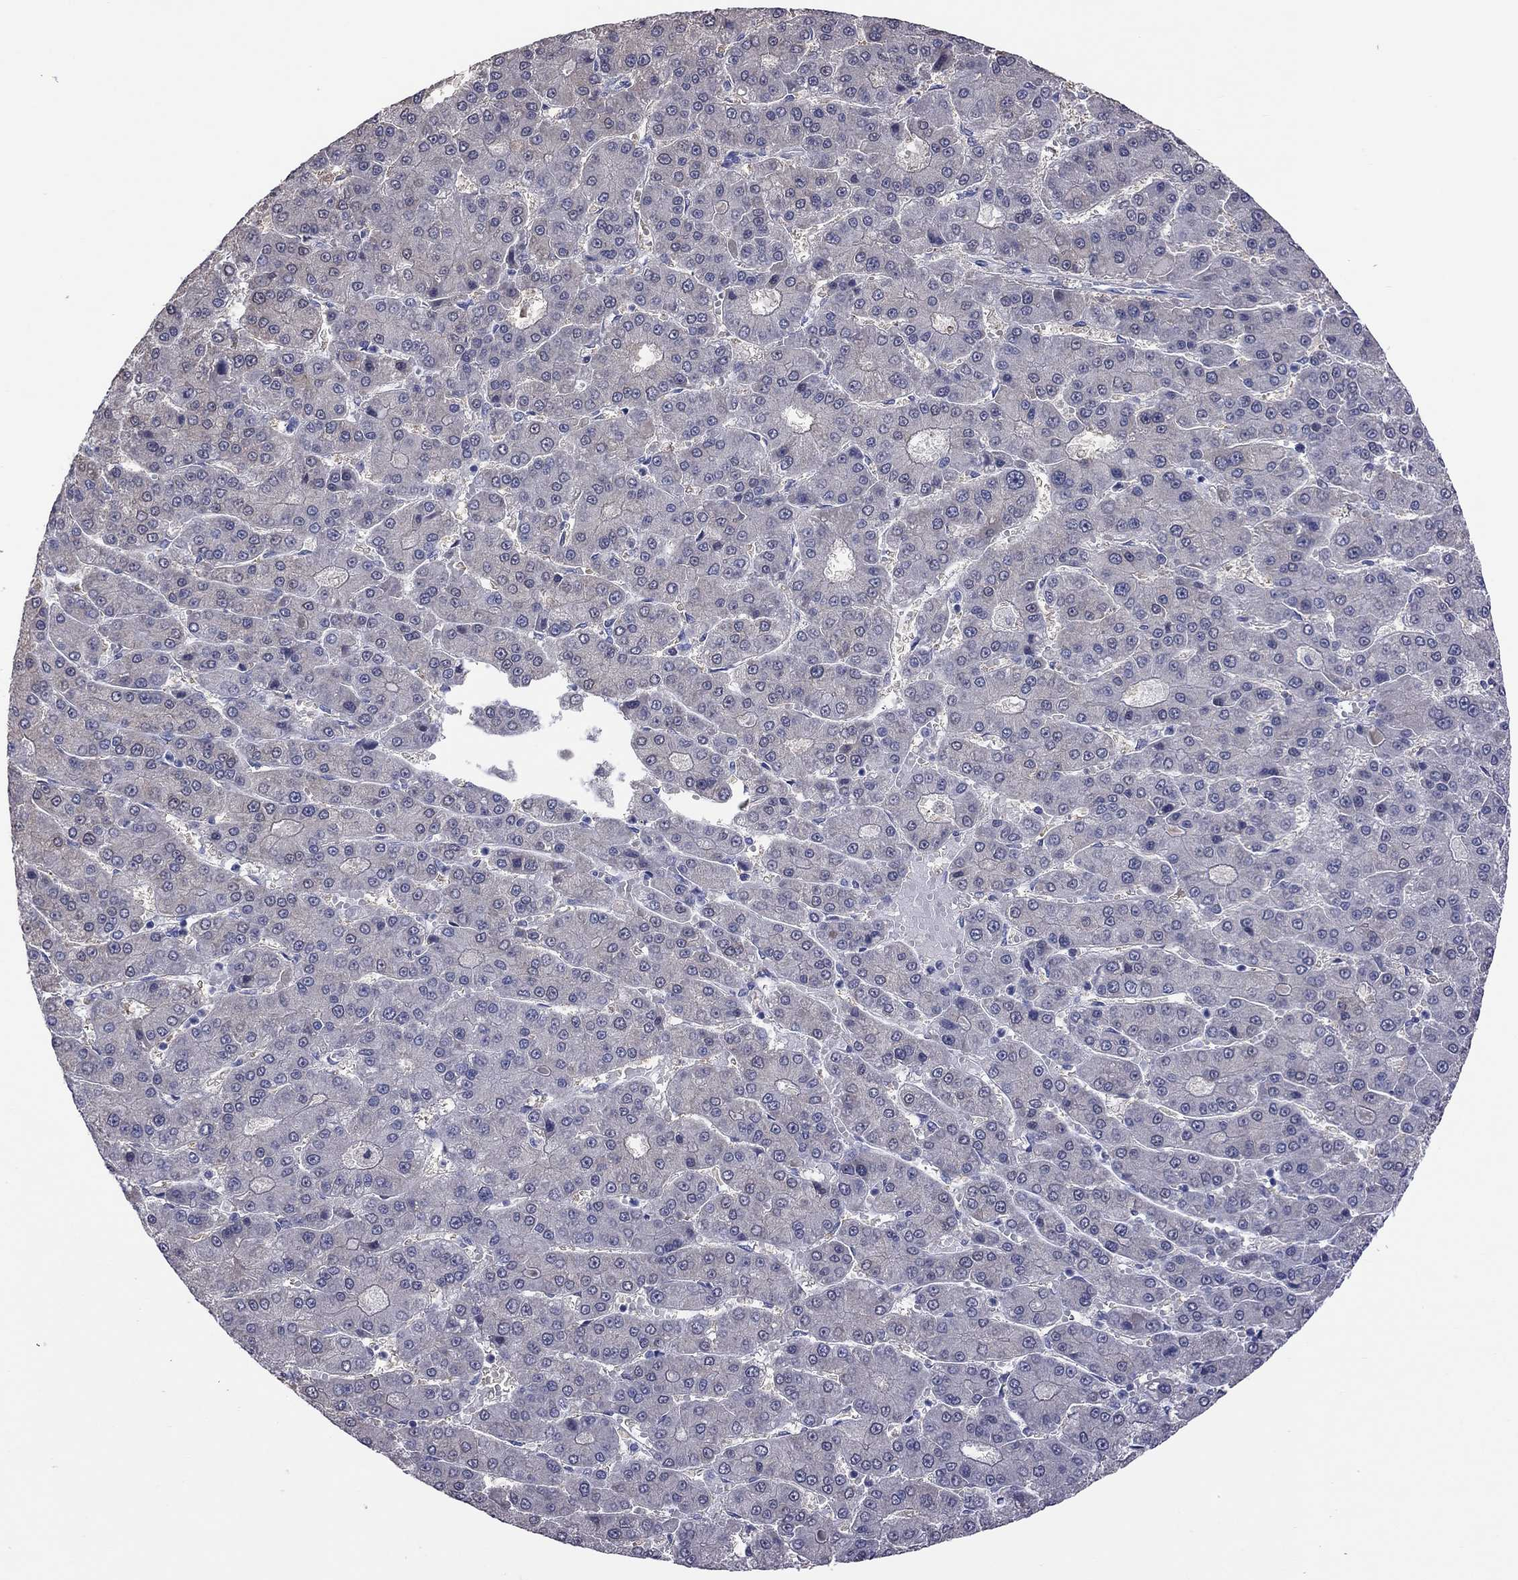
{"staining": {"intensity": "negative", "quantity": "none", "location": "none"}, "tissue": "liver cancer", "cell_type": "Tumor cells", "image_type": "cancer", "snomed": [{"axis": "morphology", "description": "Carcinoma, Hepatocellular, NOS"}, {"axis": "topography", "description": "Liver"}], "caption": "Immunohistochemistry (IHC) of liver cancer demonstrates no positivity in tumor cells. Brightfield microscopy of IHC stained with DAB (brown) and hematoxylin (blue), captured at high magnification.", "gene": "HYLS1", "patient": {"sex": "male", "age": 70}}